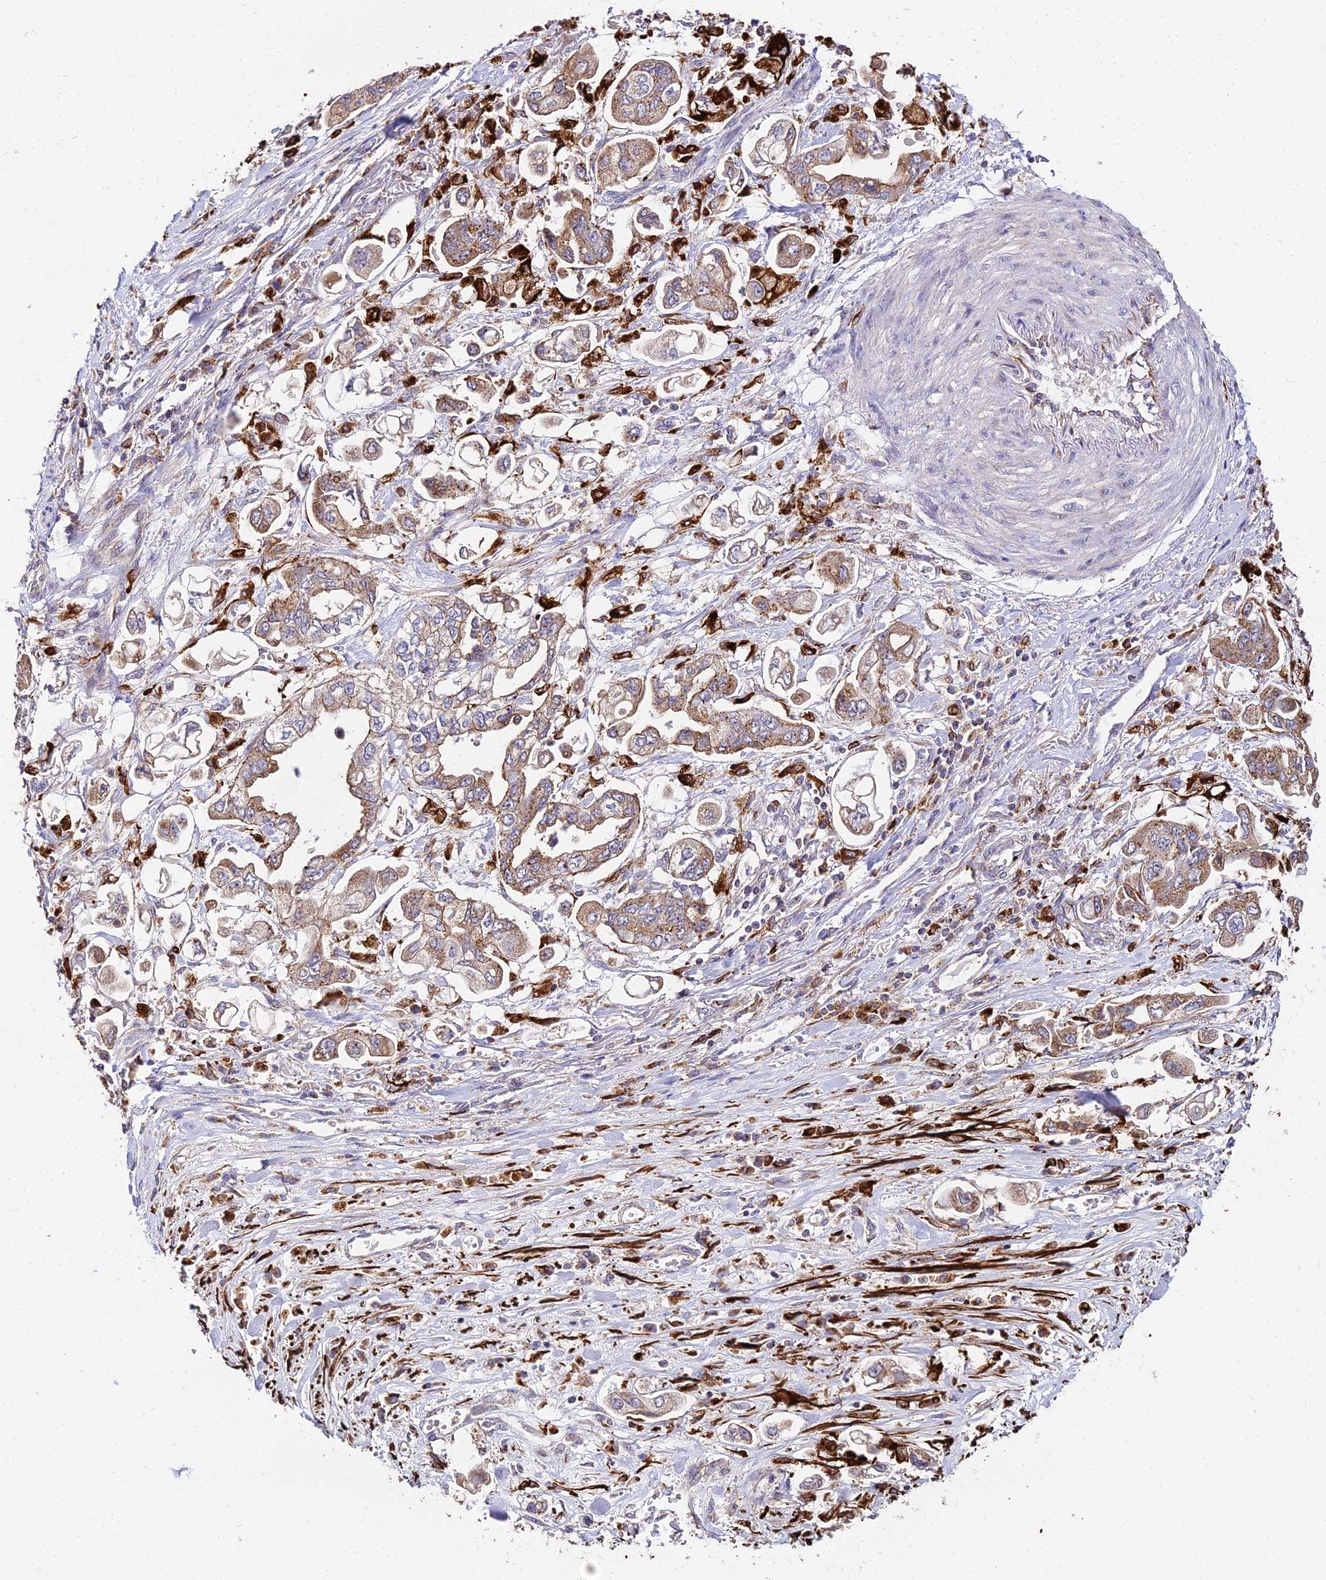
{"staining": {"intensity": "moderate", "quantity": ">75%", "location": "cytoplasmic/membranous"}, "tissue": "stomach cancer", "cell_type": "Tumor cells", "image_type": "cancer", "snomed": [{"axis": "morphology", "description": "Adenocarcinoma, NOS"}, {"axis": "topography", "description": "Stomach"}], "caption": "A medium amount of moderate cytoplasmic/membranous expression is identified in approximately >75% of tumor cells in adenocarcinoma (stomach) tissue. (brown staining indicates protein expression, while blue staining denotes nuclei).", "gene": "PEX19", "patient": {"sex": "male", "age": 62}}